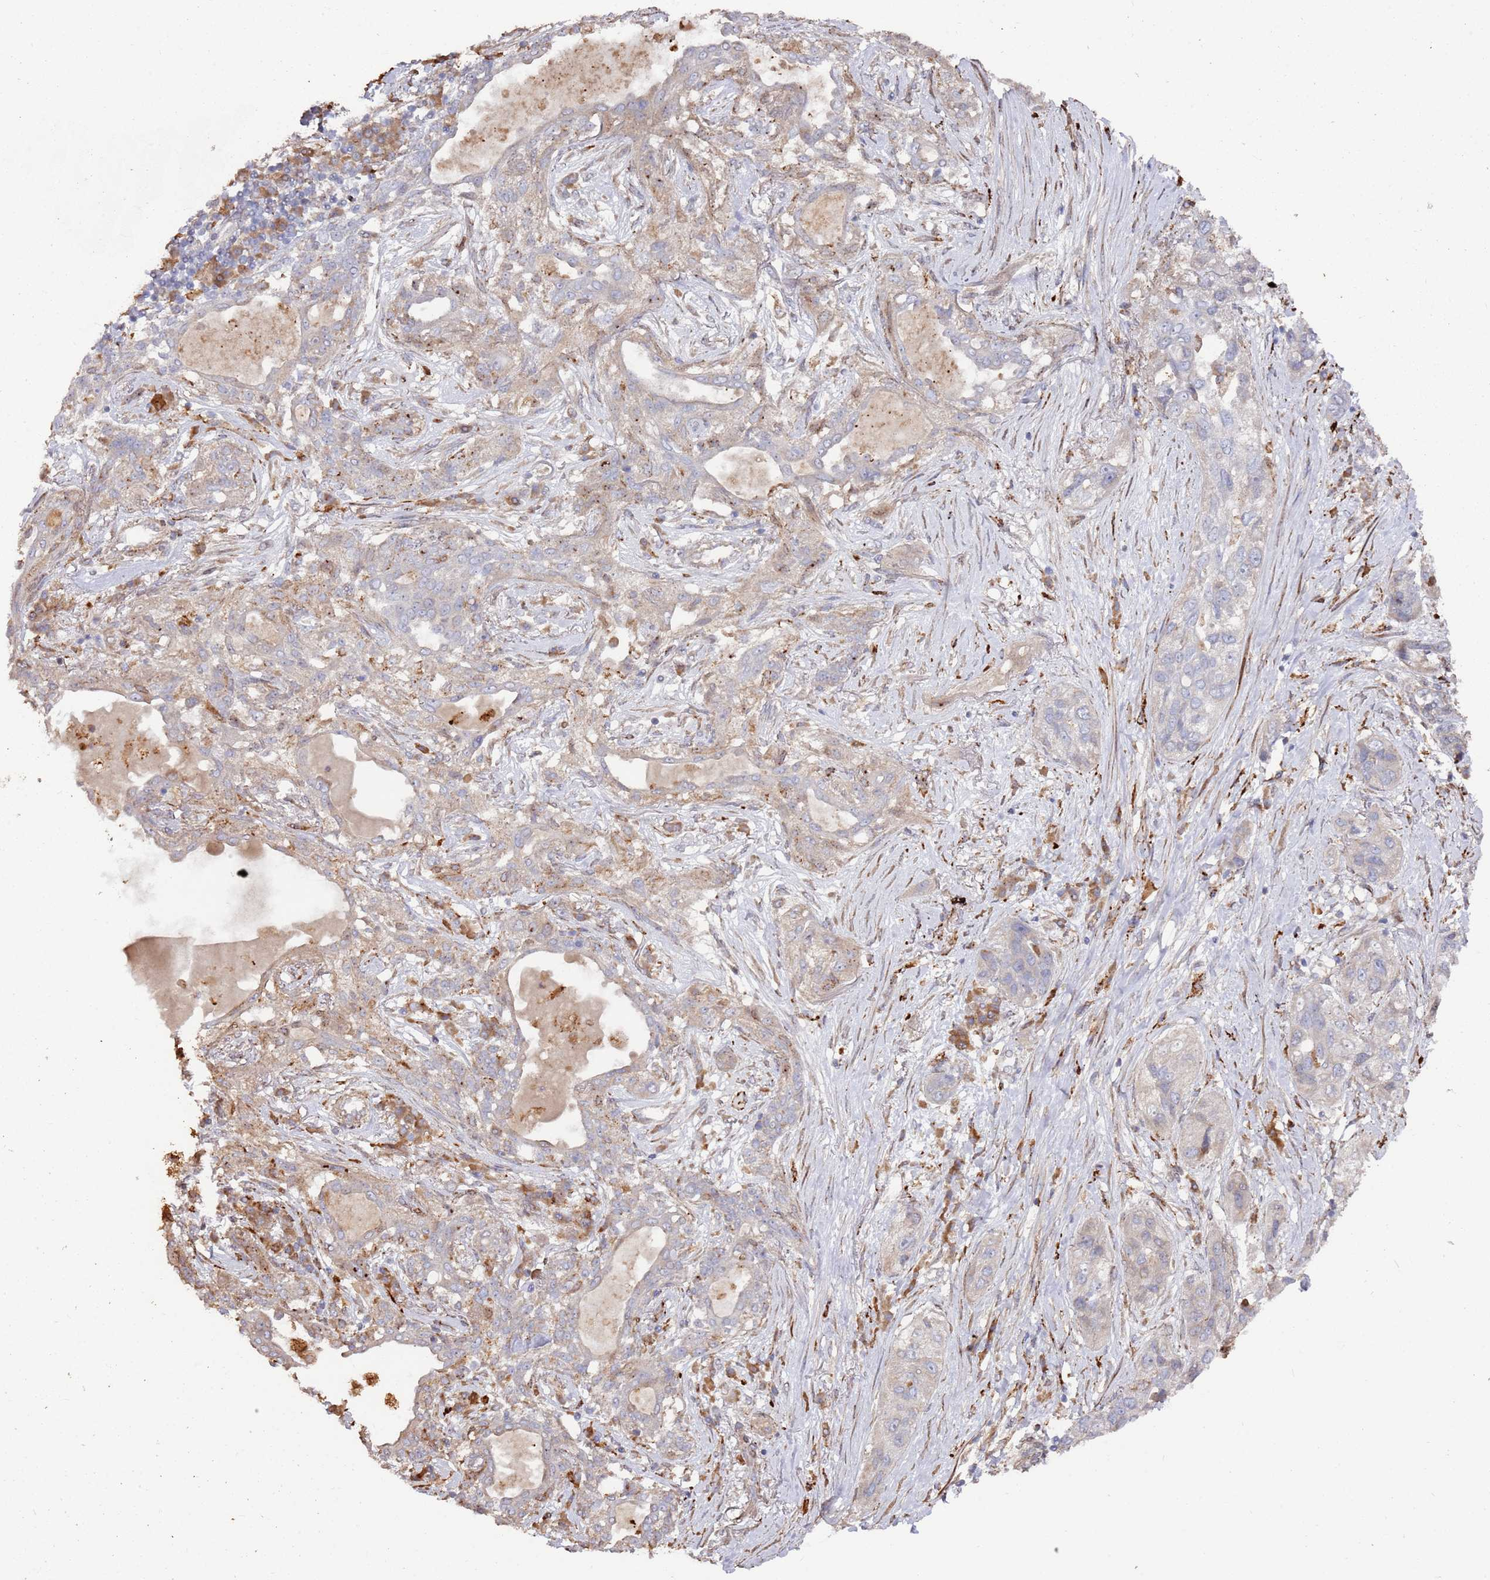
{"staining": {"intensity": "weak", "quantity": "25%-75%", "location": "cytoplasmic/membranous"}, "tissue": "lung cancer", "cell_type": "Tumor cells", "image_type": "cancer", "snomed": [{"axis": "morphology", "description": "Squamous cell carcinoma, NOS"}, {"axis": "topography", "description": "Lung"}], "caption": "Lung cancer (squamous cell carcinoma) was stained to show a protein in brown. There is low levels of weak cytoplasmic/membranous positivity in approximately 25%-75% of tumor cells.", "gene": "LACC1", "patient": {"sex": "female", "age": 70}}